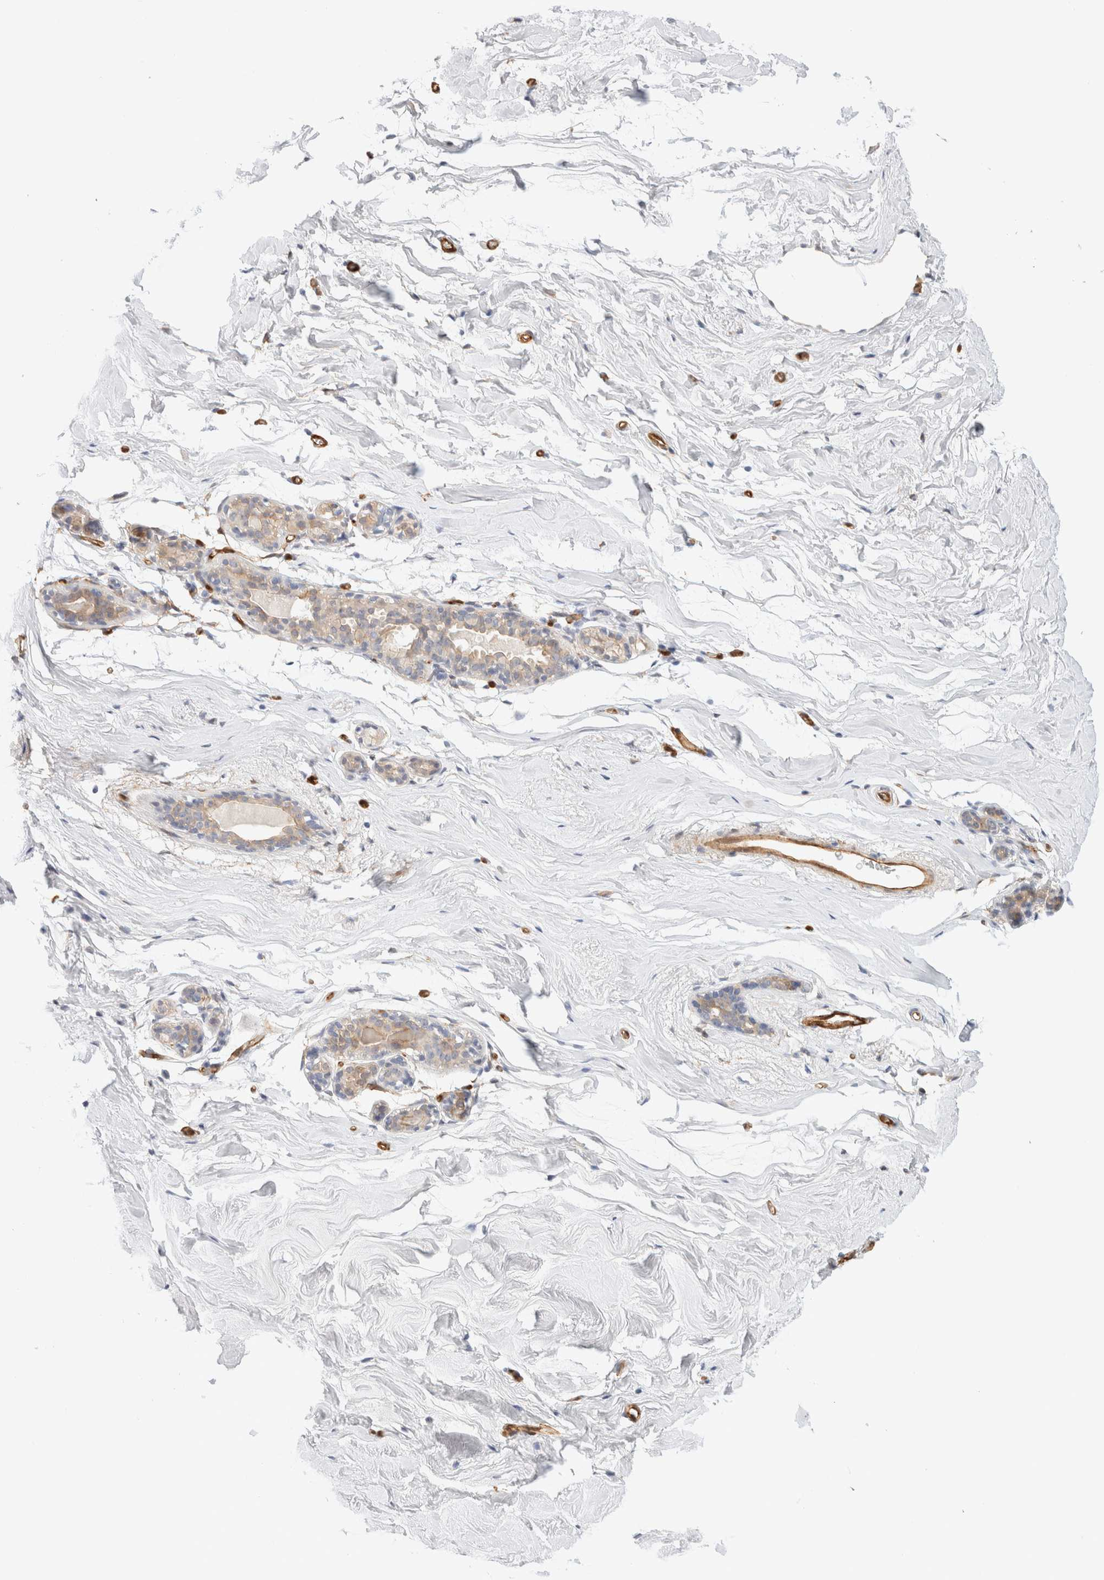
{"staining": {"intensity": "negative", "quantity": "none", "location": "none"}, "tissue": "breast", "cell_type": "Adipocytes", "image_type": "normal", "snomed": [{"axis": "morphology", "description": "Normal tissue, NOS"}, {"axis": "topography", "description": "Breast"}], "caption": "IHC micrograph of benign breast: human breast stained with DAB (3,3'-diaminobenzidine) shows no significant protein positivity in adipocytes.", "gene": "LMCD1", "patient": {"sex": "female", "age": 62}}